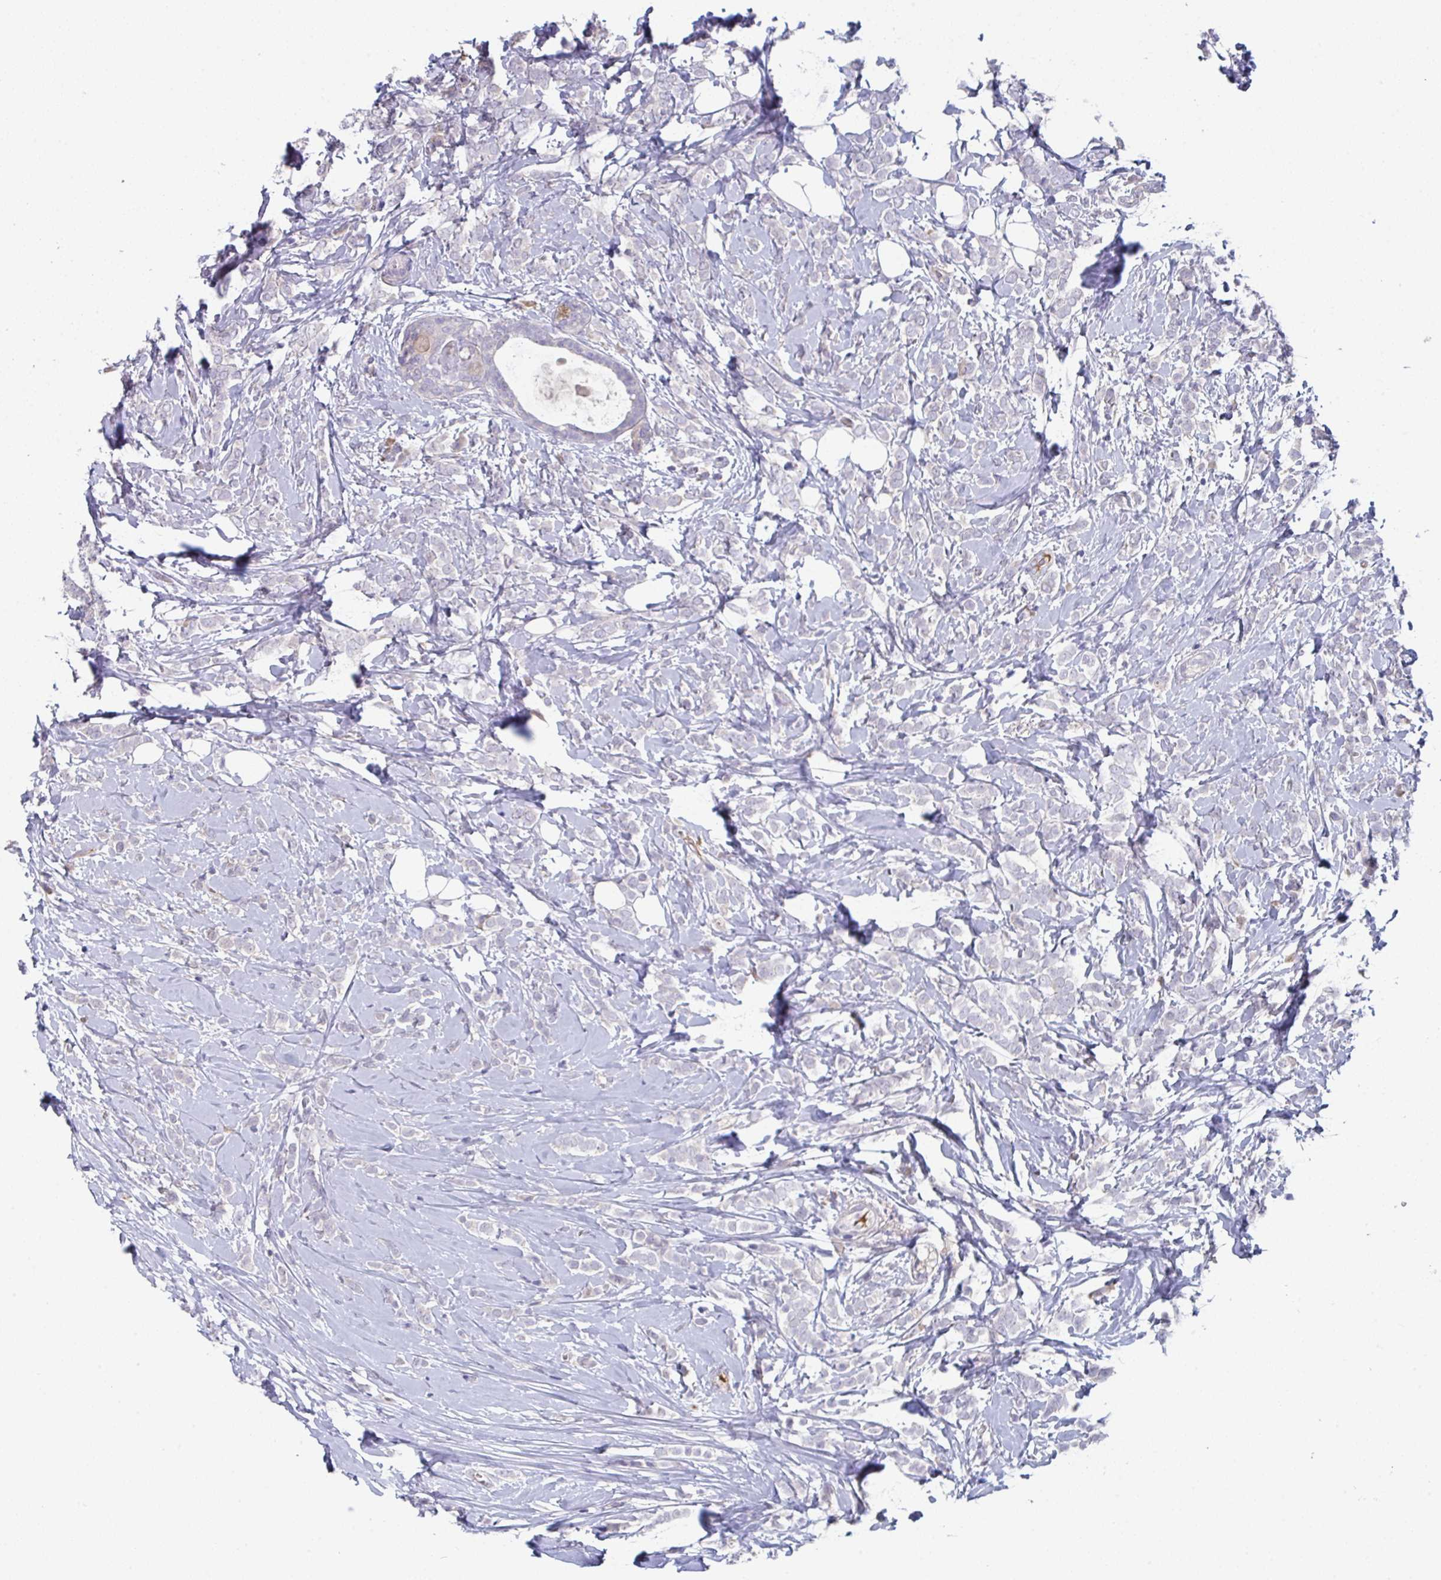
{"staining": {"intensity": "negative", "quantity": "none", "location": "none"}, "tissue": "breast cancer", "cell_type": "Tumor cells", "image_type": "cancer", "snomed": [{"axis": "morphology", "description": "Lobular carcinoma"}, {"axis": "topography", "description": "Breast"}], "caption": "Tumor cells are negative for protein expression in human breast cancer (lobular carcinoma).", "gene": "HGFAC", "patient": {"sex": "female", "age": 49}}